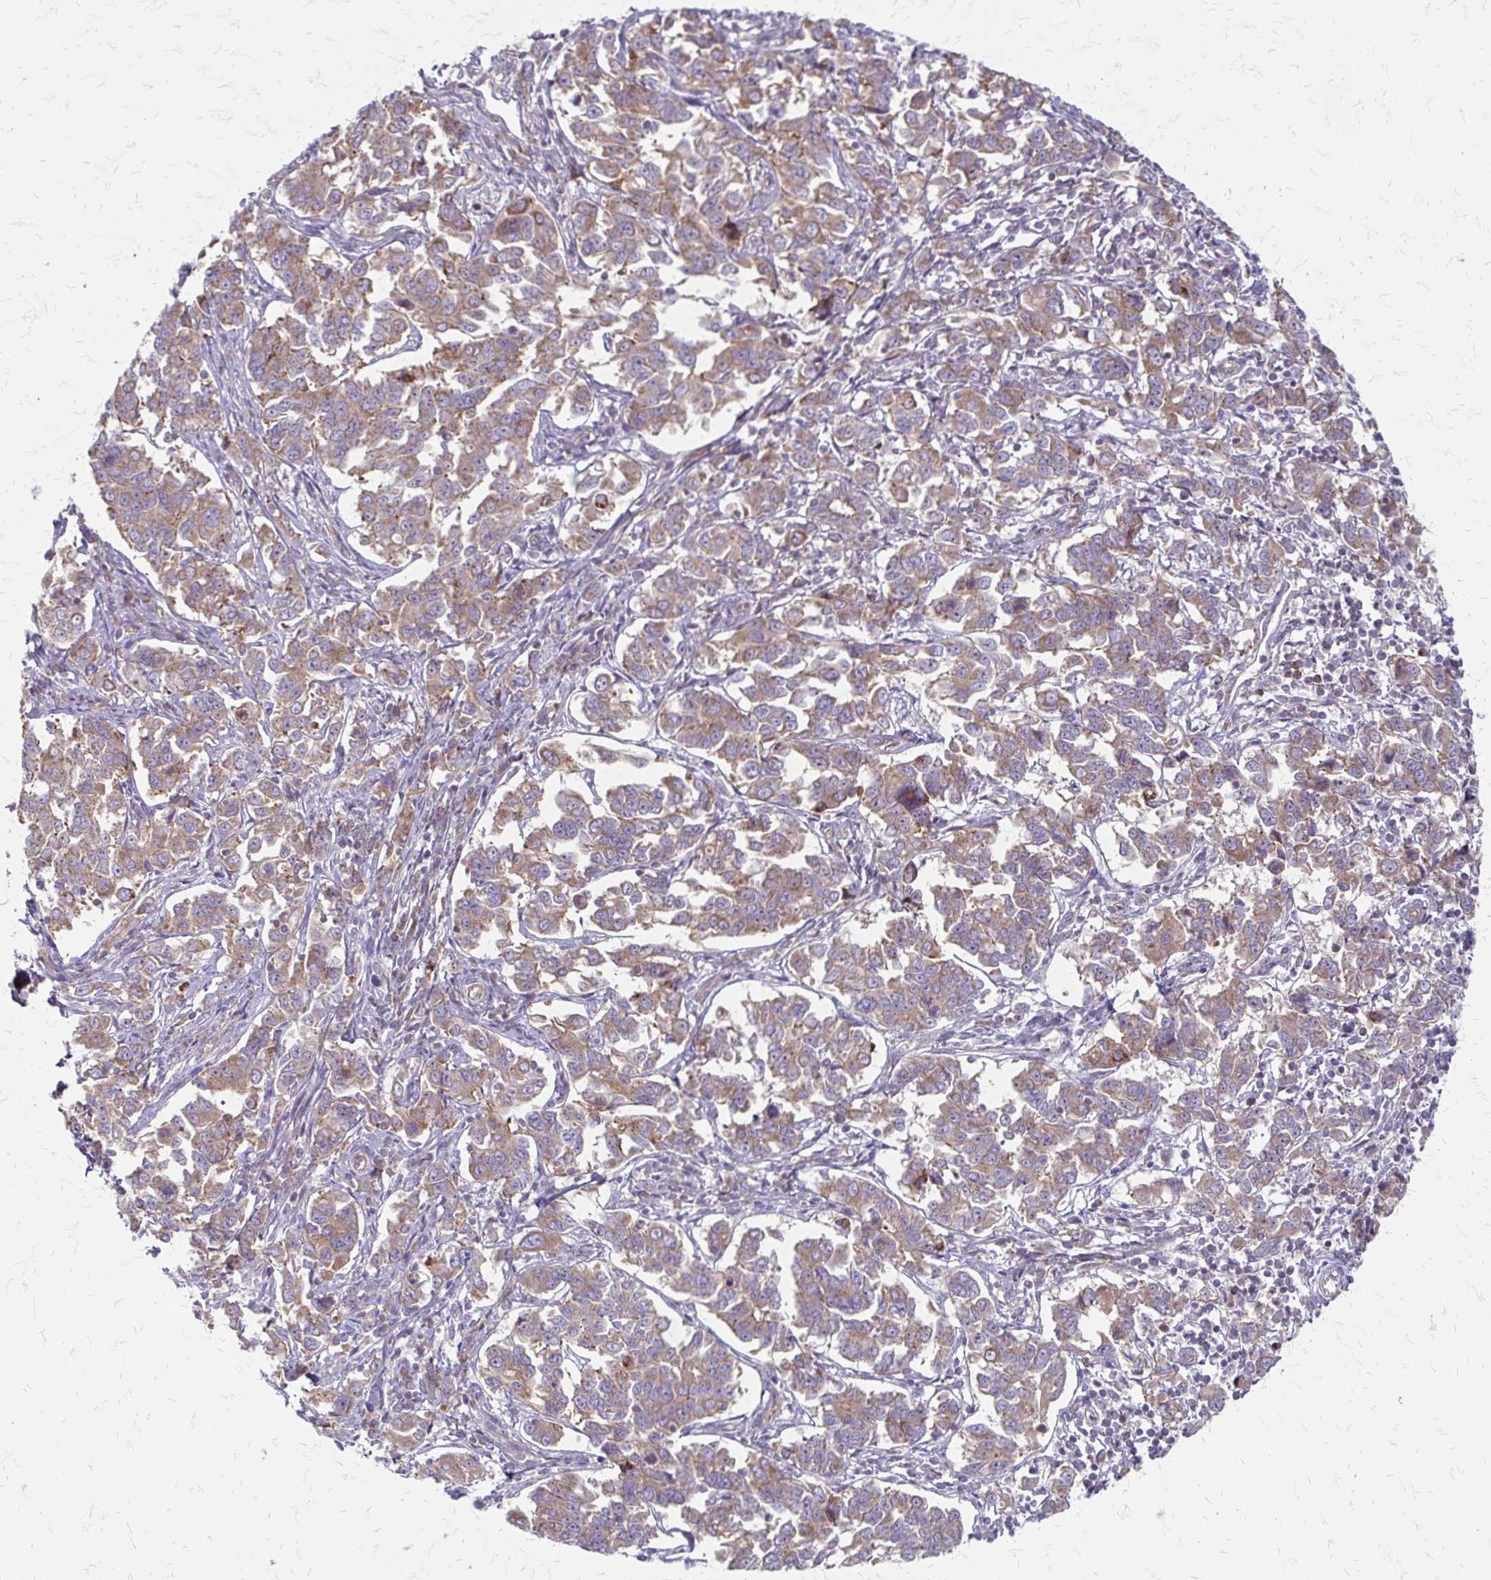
{"staining": {"intensity": "weak", "quantity": ">75%", "location": "cytoplasmic/membranous"}, "tissue": "endometrial cancer", "cell_type": "Tumor cells", "image_type": "cancer", "snomed": [{"axis": "morphology", "description": "Adenocarcinoma, NOS"}, {"axis": "topography", "description": "Endometrium"}], "caption": "Human endometrial cancer stained with a protein marker shows weak staining in tumor cells.", "gene": "ZNF383", "patient": {"sex": "female", "age": 43}}